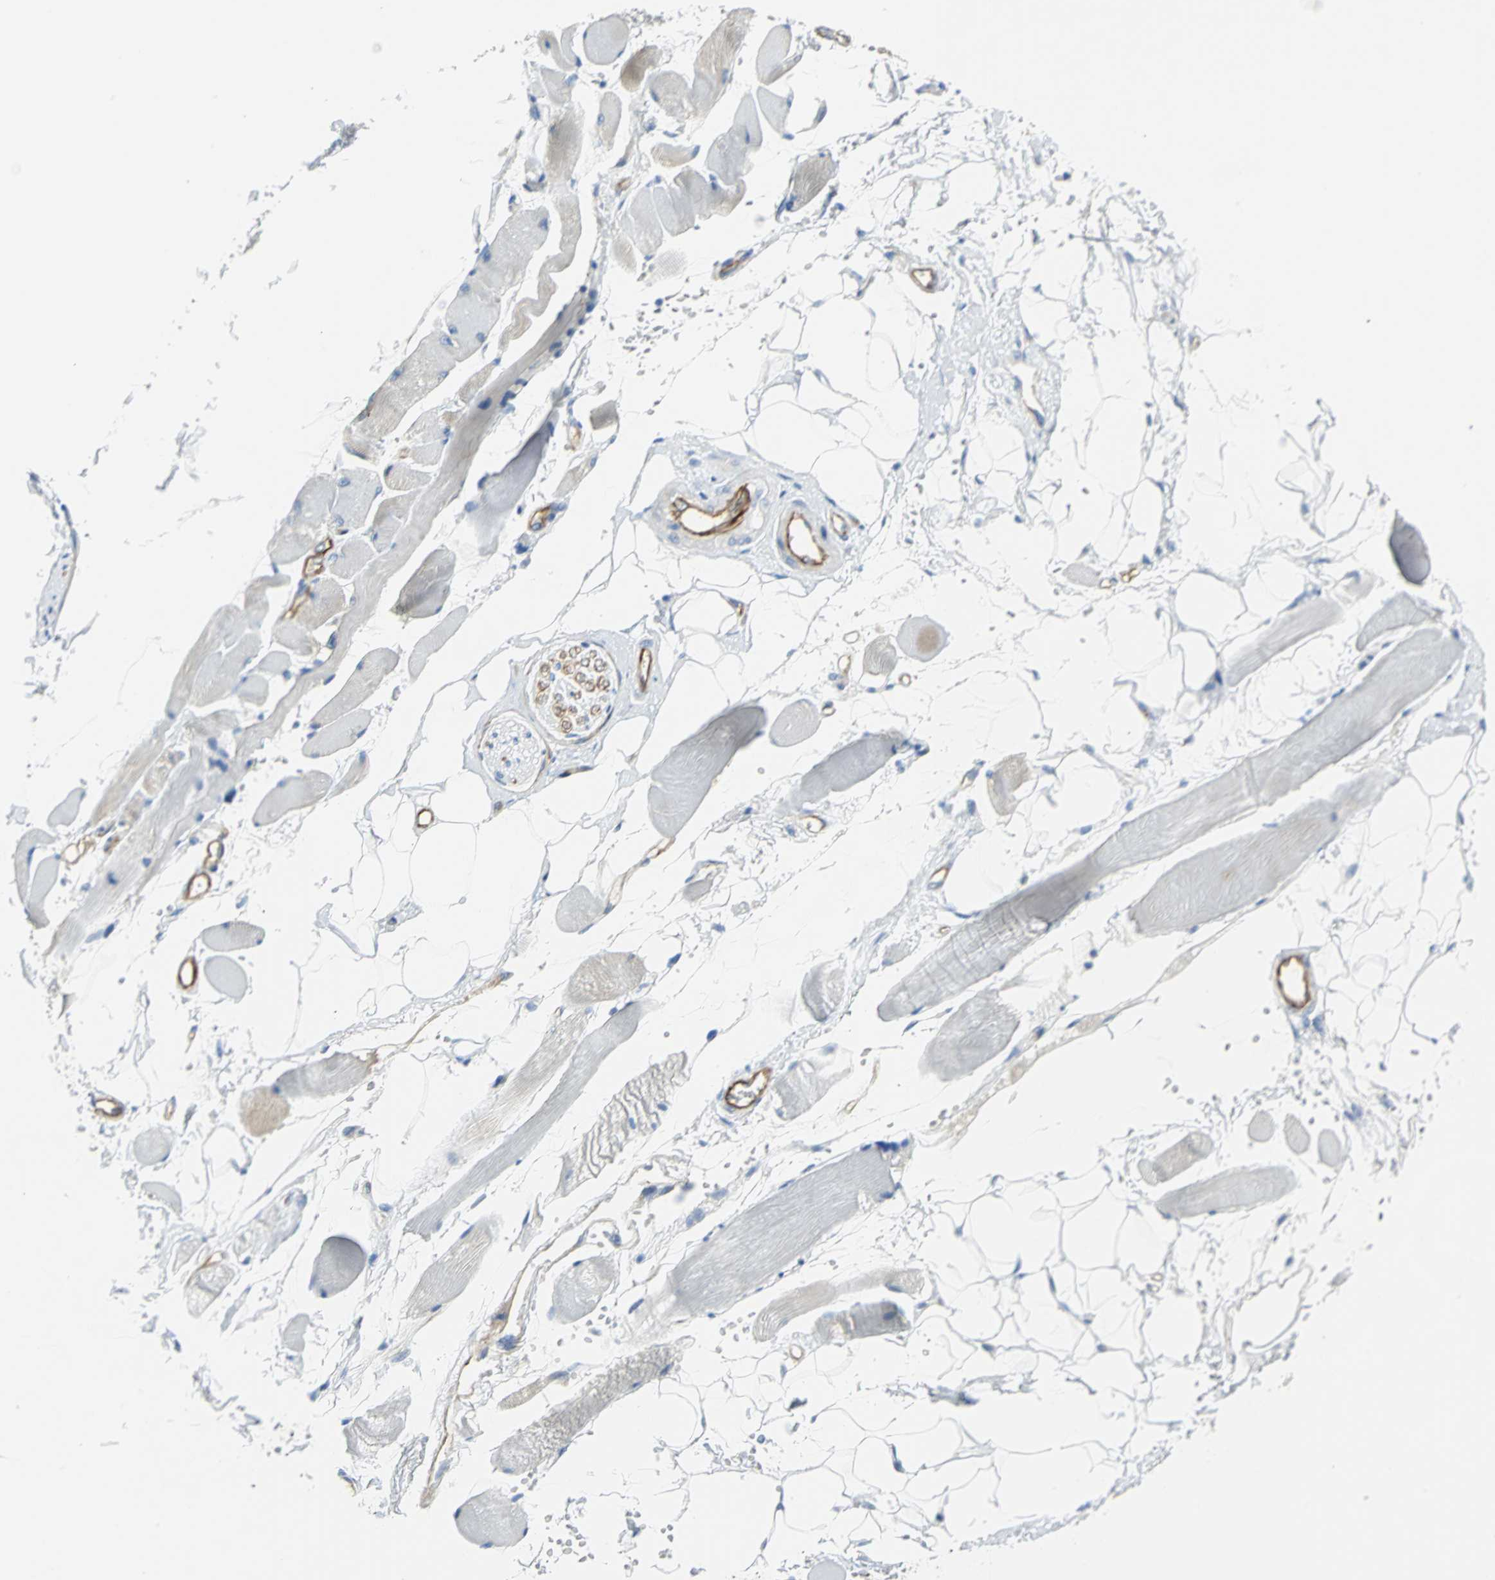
{"staining": {"intensity": "weak", "quantity": ">75%", "location": "cytoplasmic/membranous"}, "tissue": "skeletal muscle", "cell_type": "Myocytes", "image_type": "normal", "snomed": [{"axis": "morphology", "description": "Normal tissue, NOS"}, {"axis": "topography", "description": "Skeletal muscle"}, {"axis": "topography", "description": "Peripheral nerve tissue"}], "caption": "Human skeletal muscle stained for a protein (brown) demonstrates weak cytoplasmic/membranous positive positivity in approximately >75% of myocytes.", "gene": "FLNB", "patient": {"sex": "female", "age": 84}}